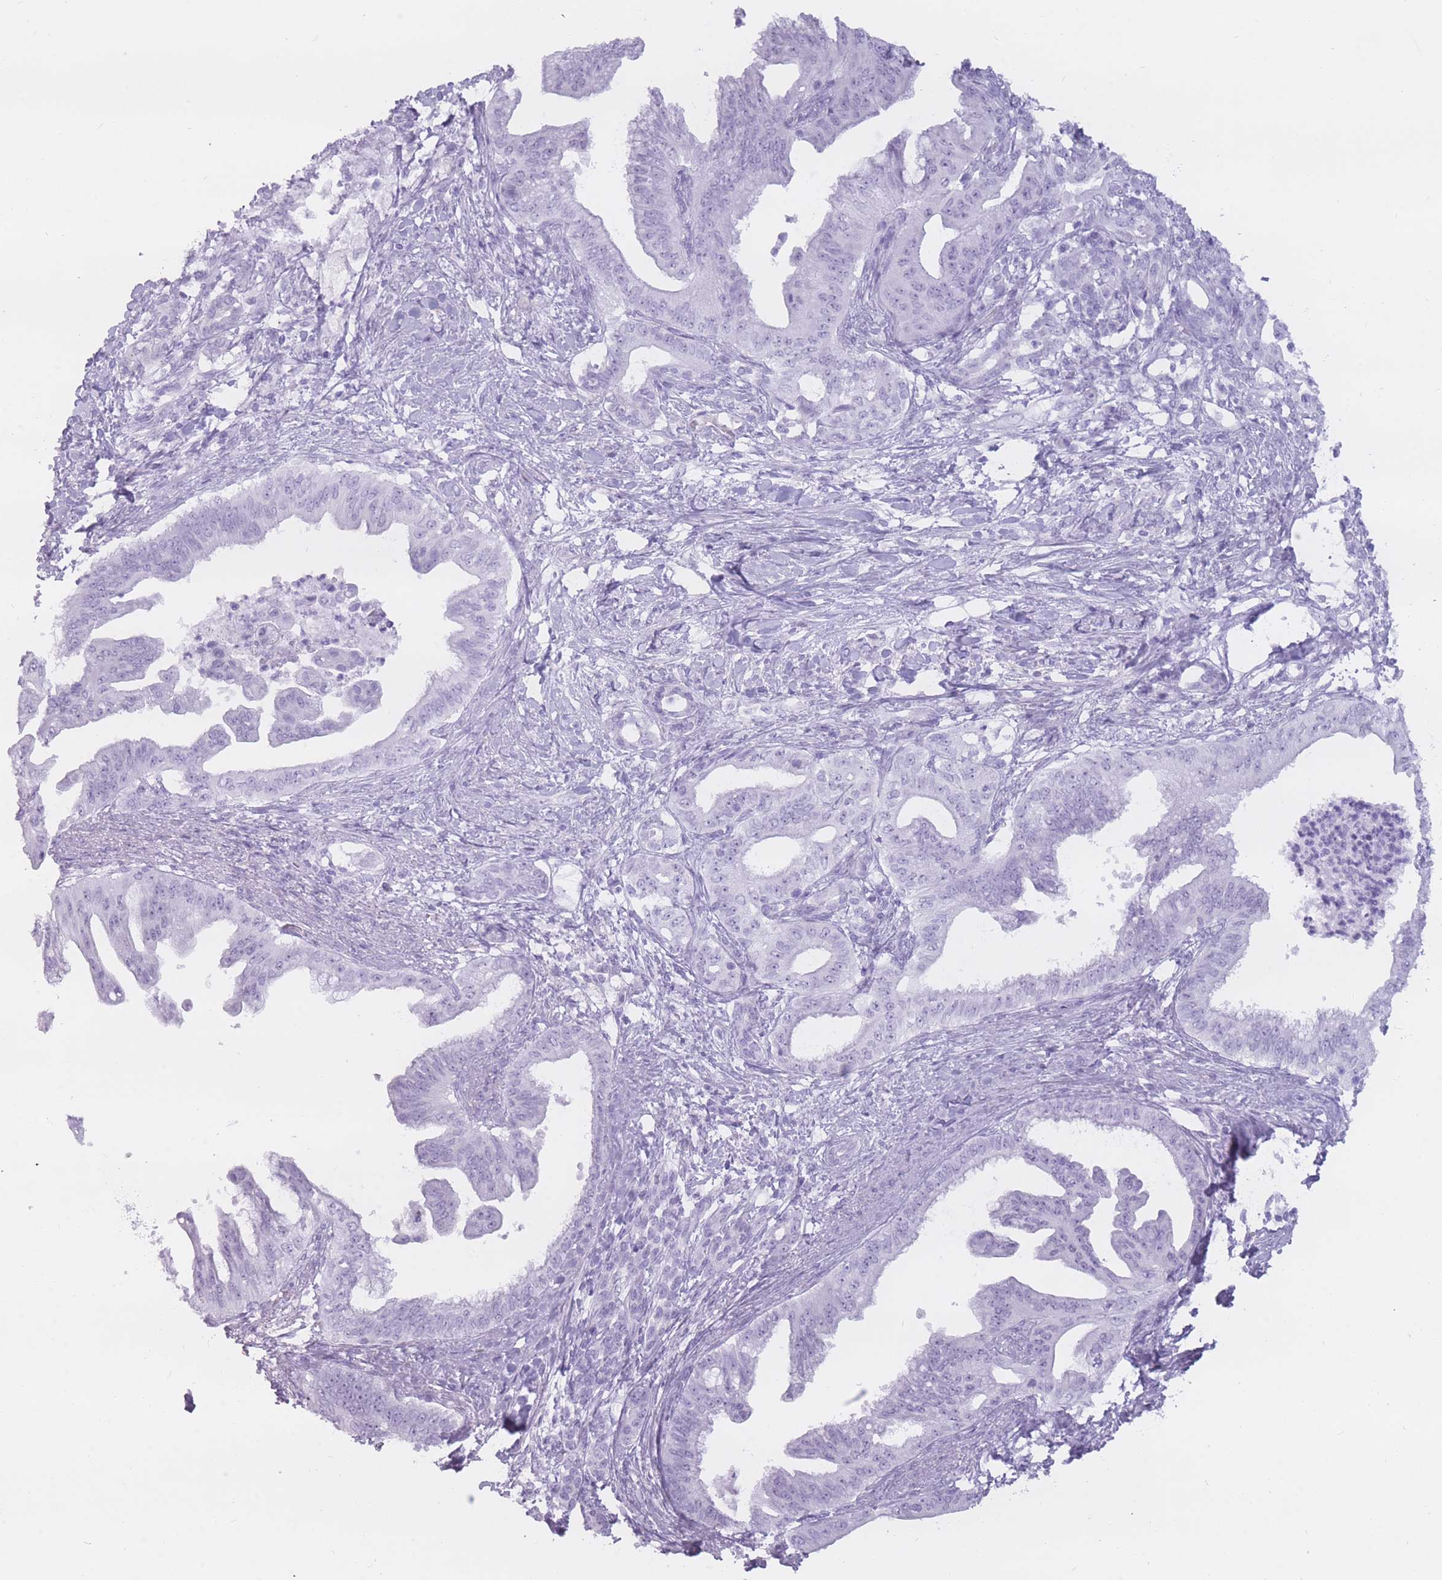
{"staining": {"intensity": "negative", "quantity": "none", "location": "none"}, "tissue": "pancreatic cancer", "cell_type": "Tumor cells", "image_type": "cancer", "snomed": [{"axis": "morphology", "description": "Adenocarcinoma, NOS"}, {"axis": "topography", "description": "Pancreas"}], "caption": "A photomicrograph of human adenocarcinoma (pancreatic) is negative for staining in tumor cells.", "gene": "PNMA3", "patient": {"sex": "male", "age": 58}}